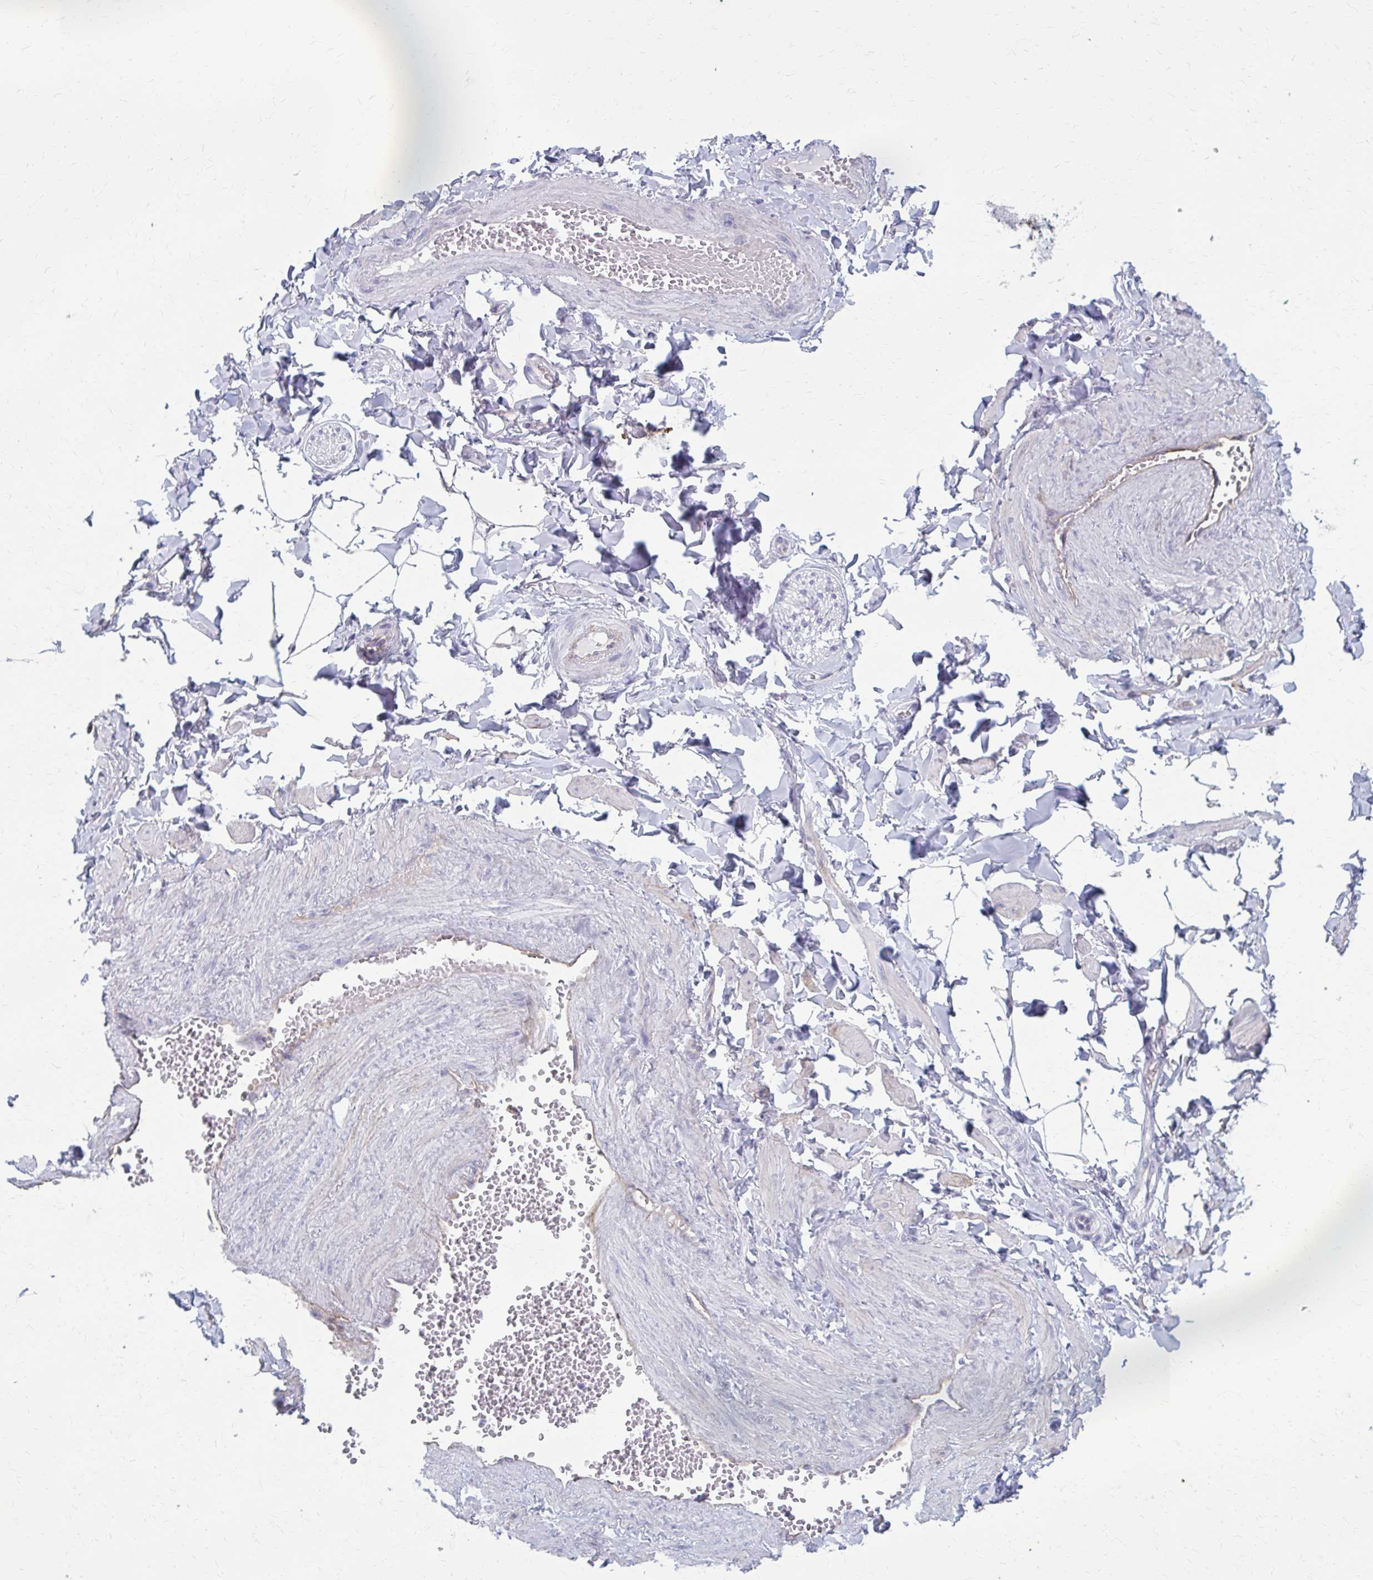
{"staining": {"intensity": "negative", "quantity": "none", "location": "none"}, "tissue": "adipose tissue", "cell_type": "Adipocytes", "image_type": "normal", "snomed": [{"axis": "morphology", "description": "Normal tissue, NOS"}, {"axis": "topography", "description": "Epididymis"}, {"axis": "topography", "description": "Peripheral nerve tissue"}], "caption": "Photomicrograph shows no significant protein expression in adipocytes of unremarkable adipose tissue. Brightfield microscopy of immunohistochemistry (IHC) stained with DAB (3,3'-diaminobenzidine) (brown) and hematoxylin (blue), captured at high magnification.", "gene": "CASQ2", "patient": {"sex": "male", "age": 32}}